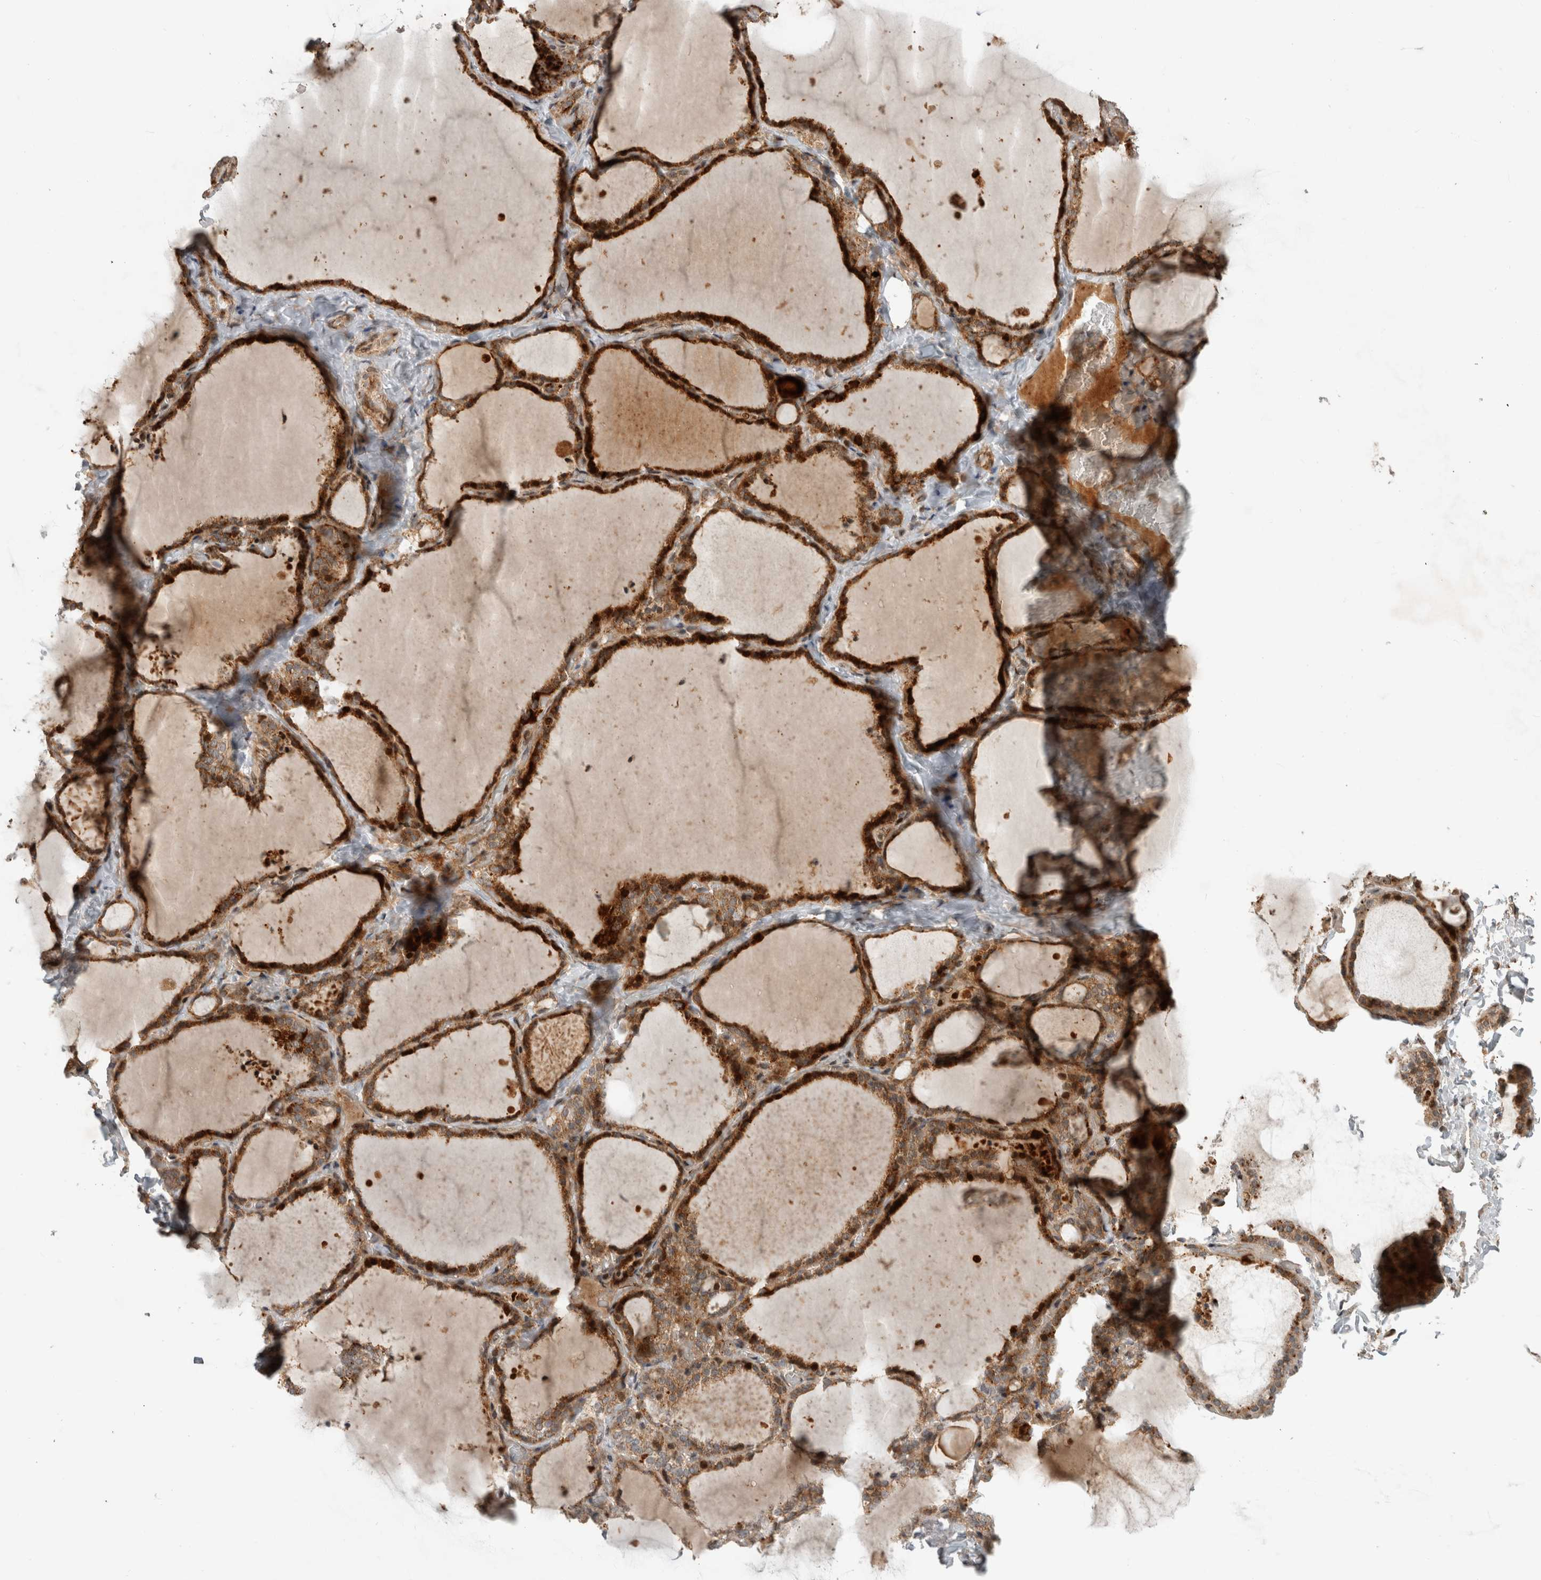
{"staining": {"intensity": "strong", "quantity": ">75%", "location": "cytoplasmic/membranous"}, "tissue": "thyroid gland", "cell_type": "Glandular cells", "image_type": "normal", "snomed": [{"axis": "morphology", "description": "Normal tissue, NOS"}, {"axis": "topography", "description": "Thyroid gland"}], "caption": "Immunohistochemistry (IHC) (DAB) staining of unremarkable thyroid gland demonstrates strong cytoplasmic/membranous protein expression in approximately >75% of glandular cells.", "gene": "INSRR", "patient": {"sex": "female", "age": 22}}